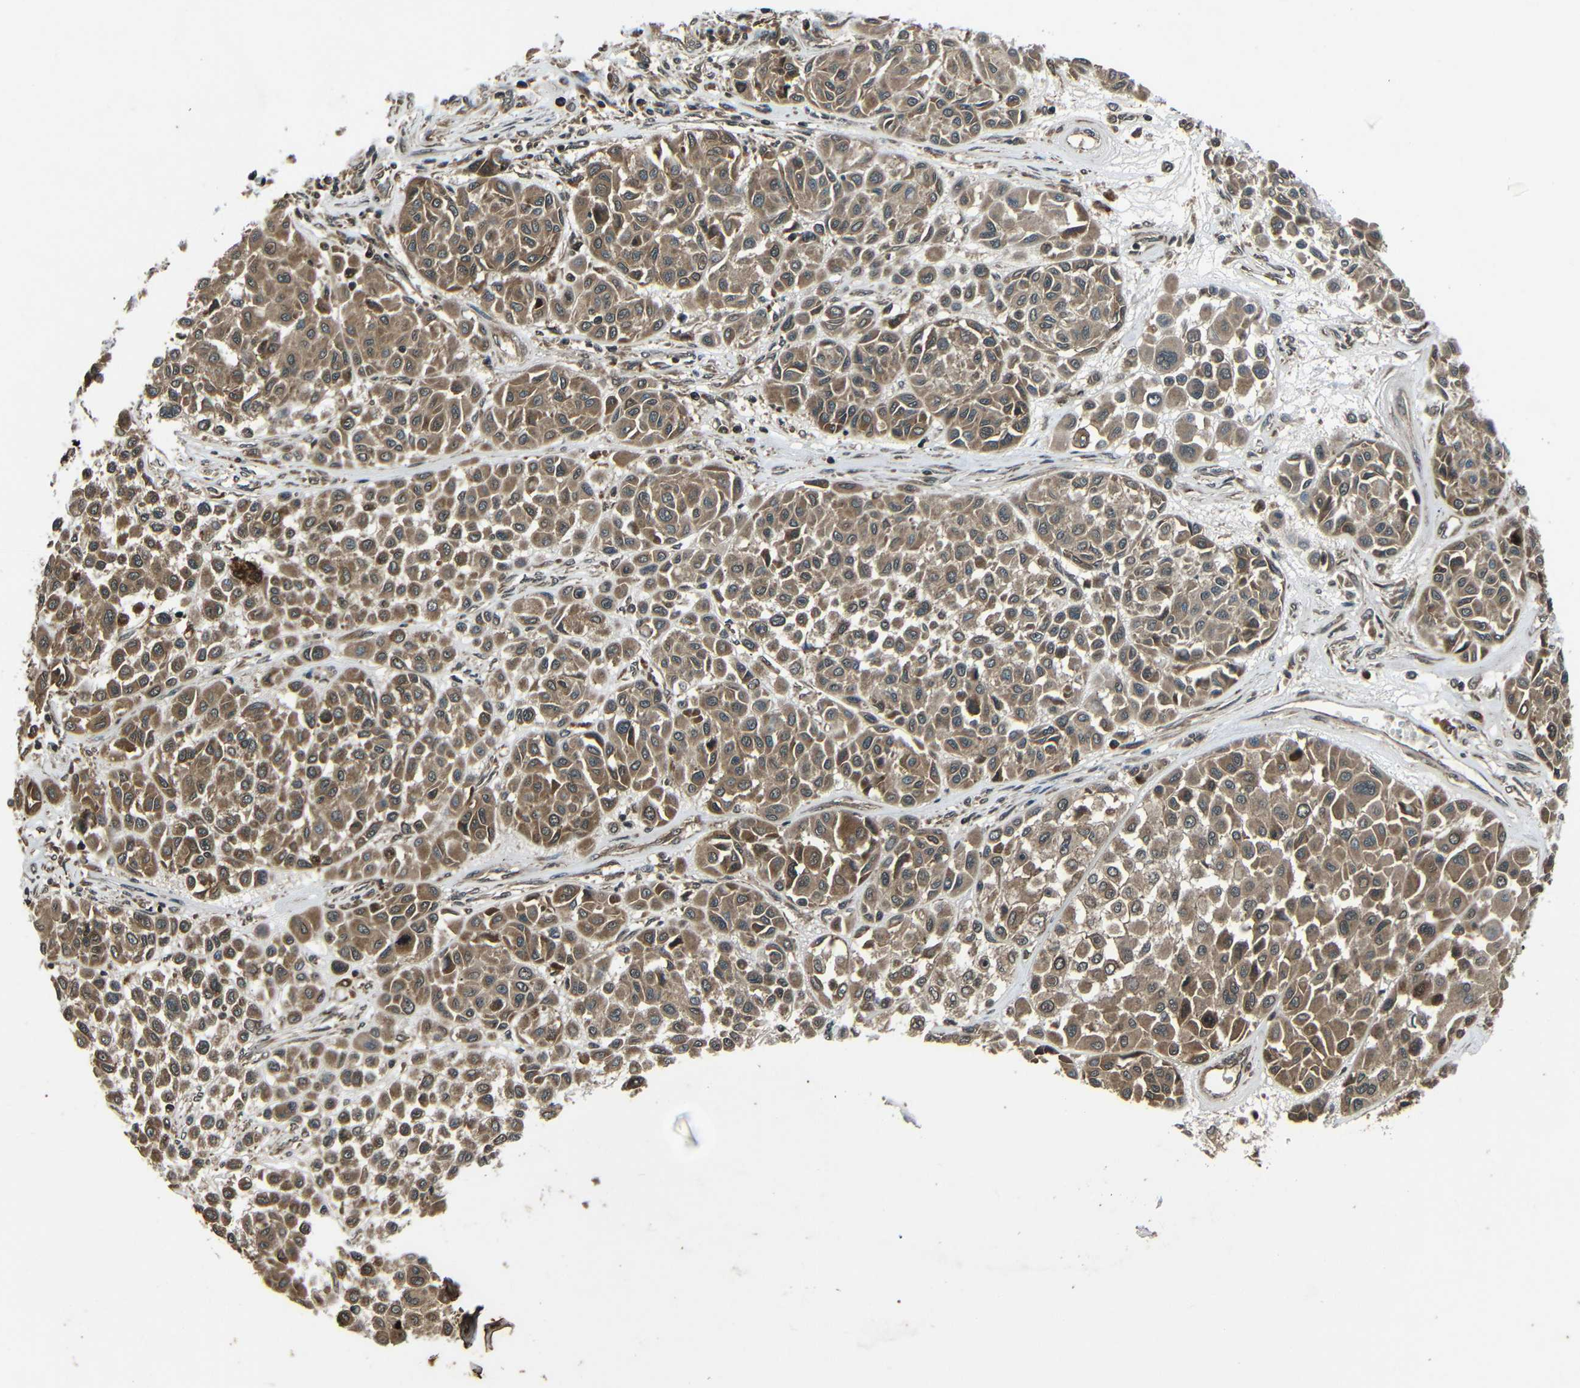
{"staining": {"intensity": "moderate", "quantity": ">75%", "location": "cytoplasmic/membranous"}, "tissue": "melanoma", "cell_type": "Tumor cells", "image_type": "cancer", "snomed": [{"axis": "morphology", "description": "Malignant melanoma, Metastatic site"}, {"axis": "topography", "description": "Soft tissue"}], "caption": "Human malignant melanoma (metastatic site) stained with a brown dye demonstrates moderate cytoplasmic/membranous positive expression in approximately >75% of tumor cells.", "gene": "PLK2", "patient": {"sex": "male", "age": 41}}